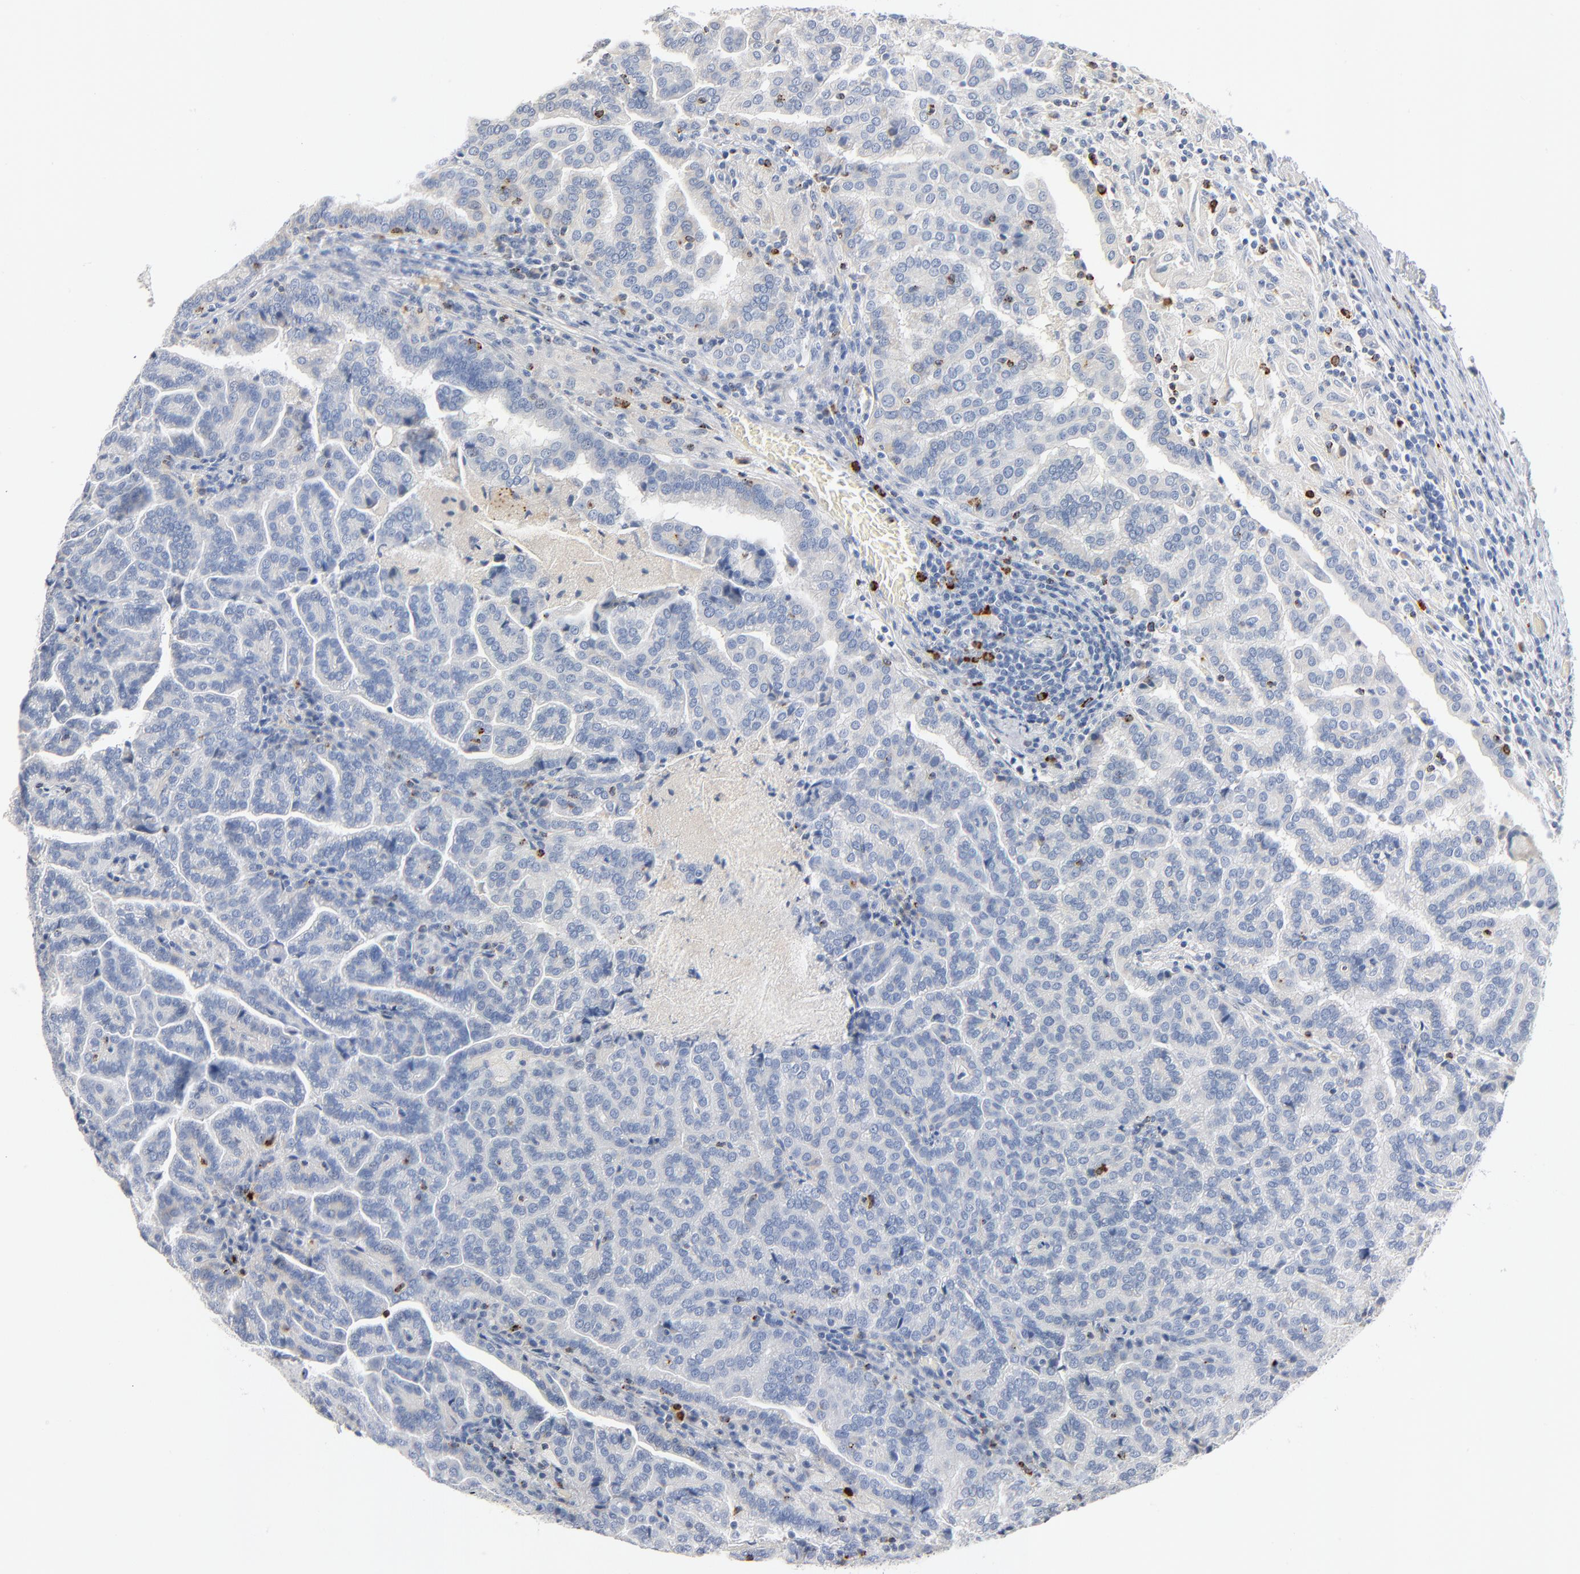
{"staining": {"intensity": "negative", "quantity": "none", "location": "none"}, "tissue": "renal cancer", "cell_type": "Tumor cells", "image_type": "cancer", "snomed": [{"axis": "morphology", "description": "Adenocarcinoma, NOS"}, {"axis": "topography", "description": "Kidney"}], "caption": "High power microscopy micrograph of an immunohistochemistry (IHC) micrograph of renal cancer (adenocarcinoma), revealing no significant staining in tumor cells.", "gene": "GZMB", "patient": {"sex": "male", "age": 61}}